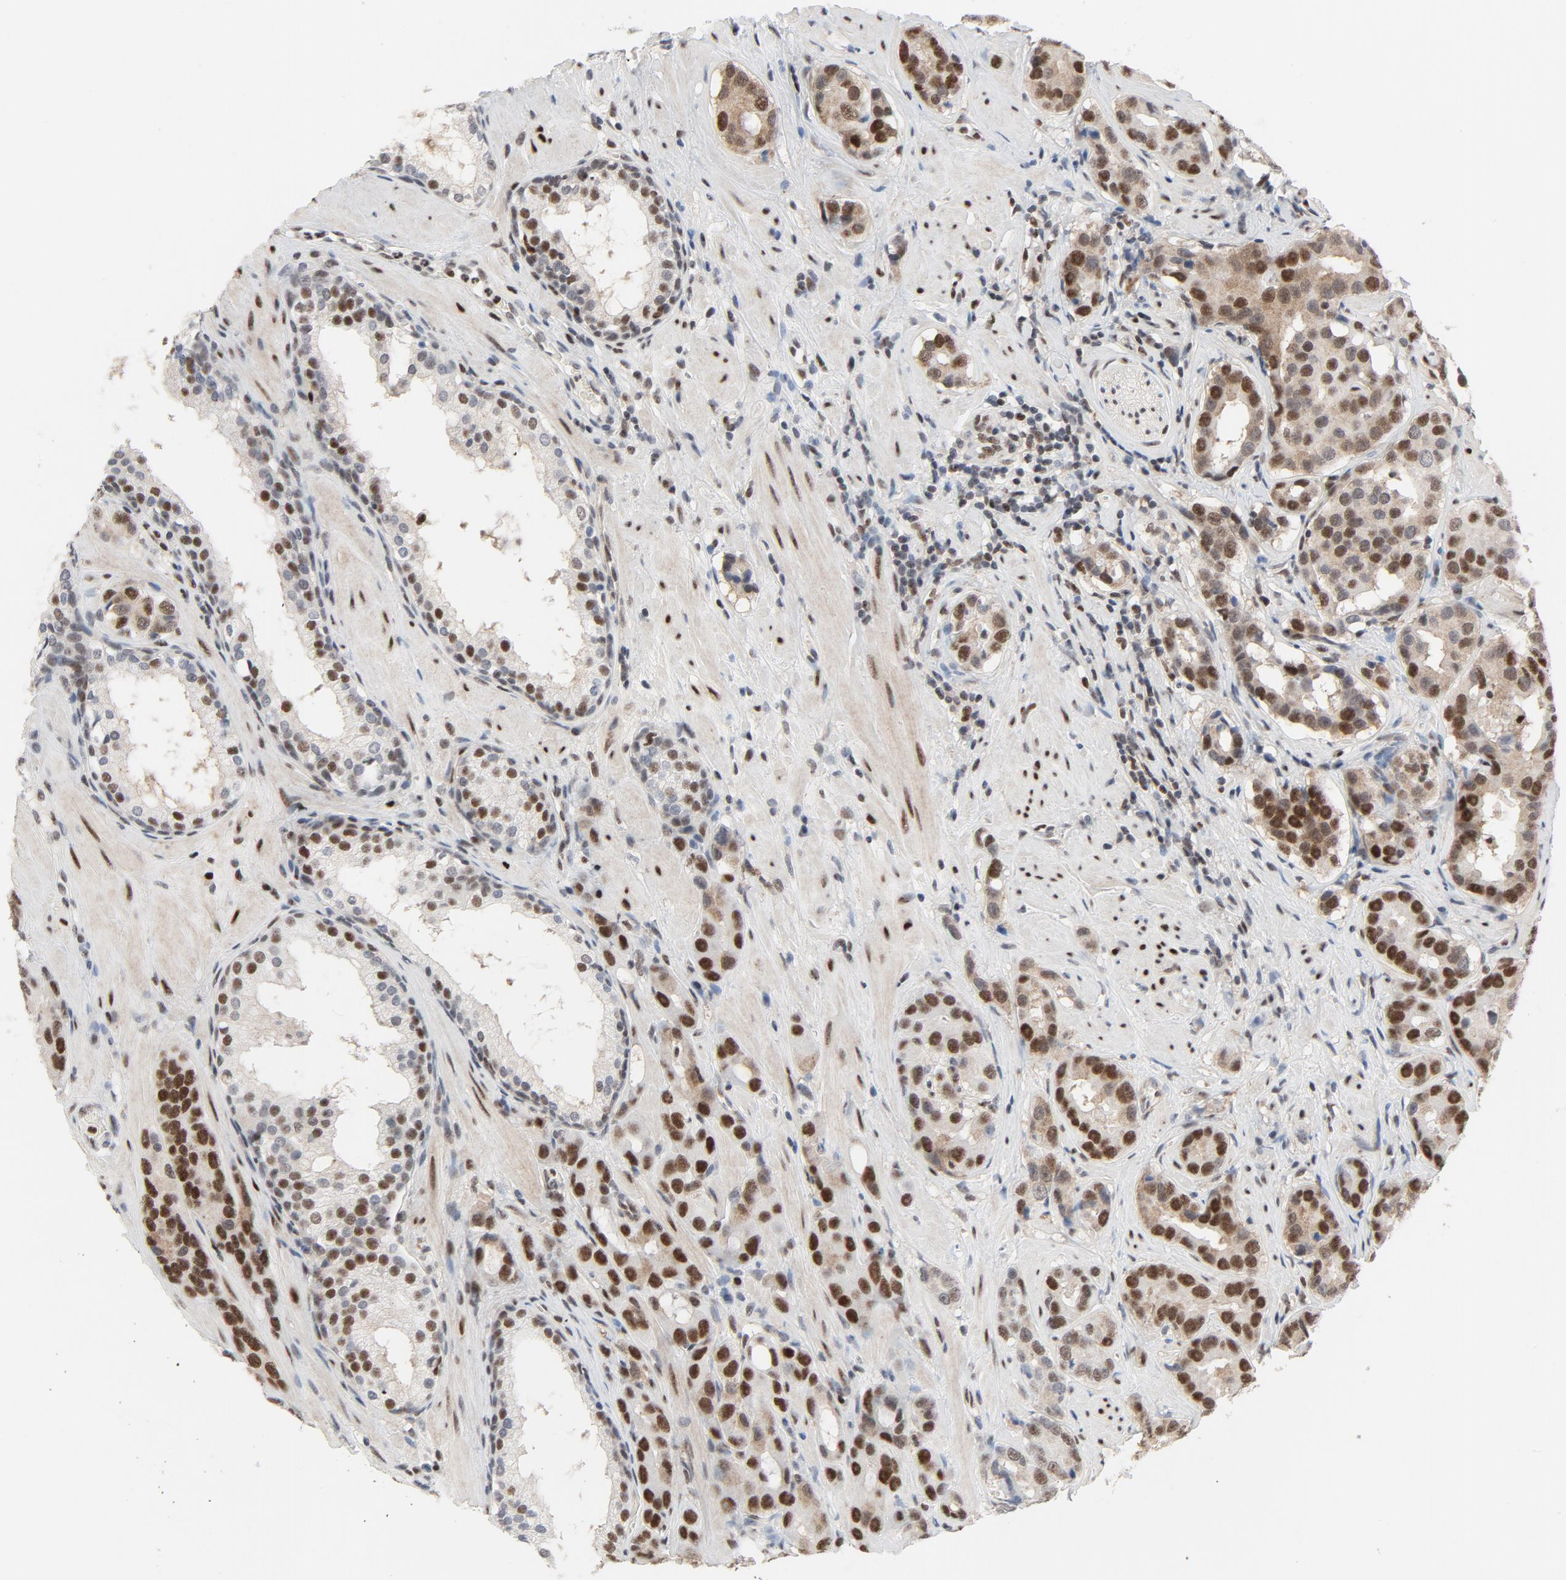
{"staining": {"intensity": "strong", "quantity": "25%-75%", "location": "nuclear"}, "tissue": "prostate cancer", "cell_type": "Tumor cells", "image_type": "cancer", "snomed": [{"axis": "morphology", "description": "Adenocarcinoma, Low grade"}, {"axis": "topography", "description": "Prostate"}], "caption": "Immunohistochemical staining of prostate cancer reveals strong nuclear protein staining in approximately 25%-75% of tumor cells. The staining was performed using DAB, with brown indicating positive protein expression. Nuclei are stained blue with hematoxylin.", "gene": "JMJD6", "patient": {"sex": "male", "age": 59}}